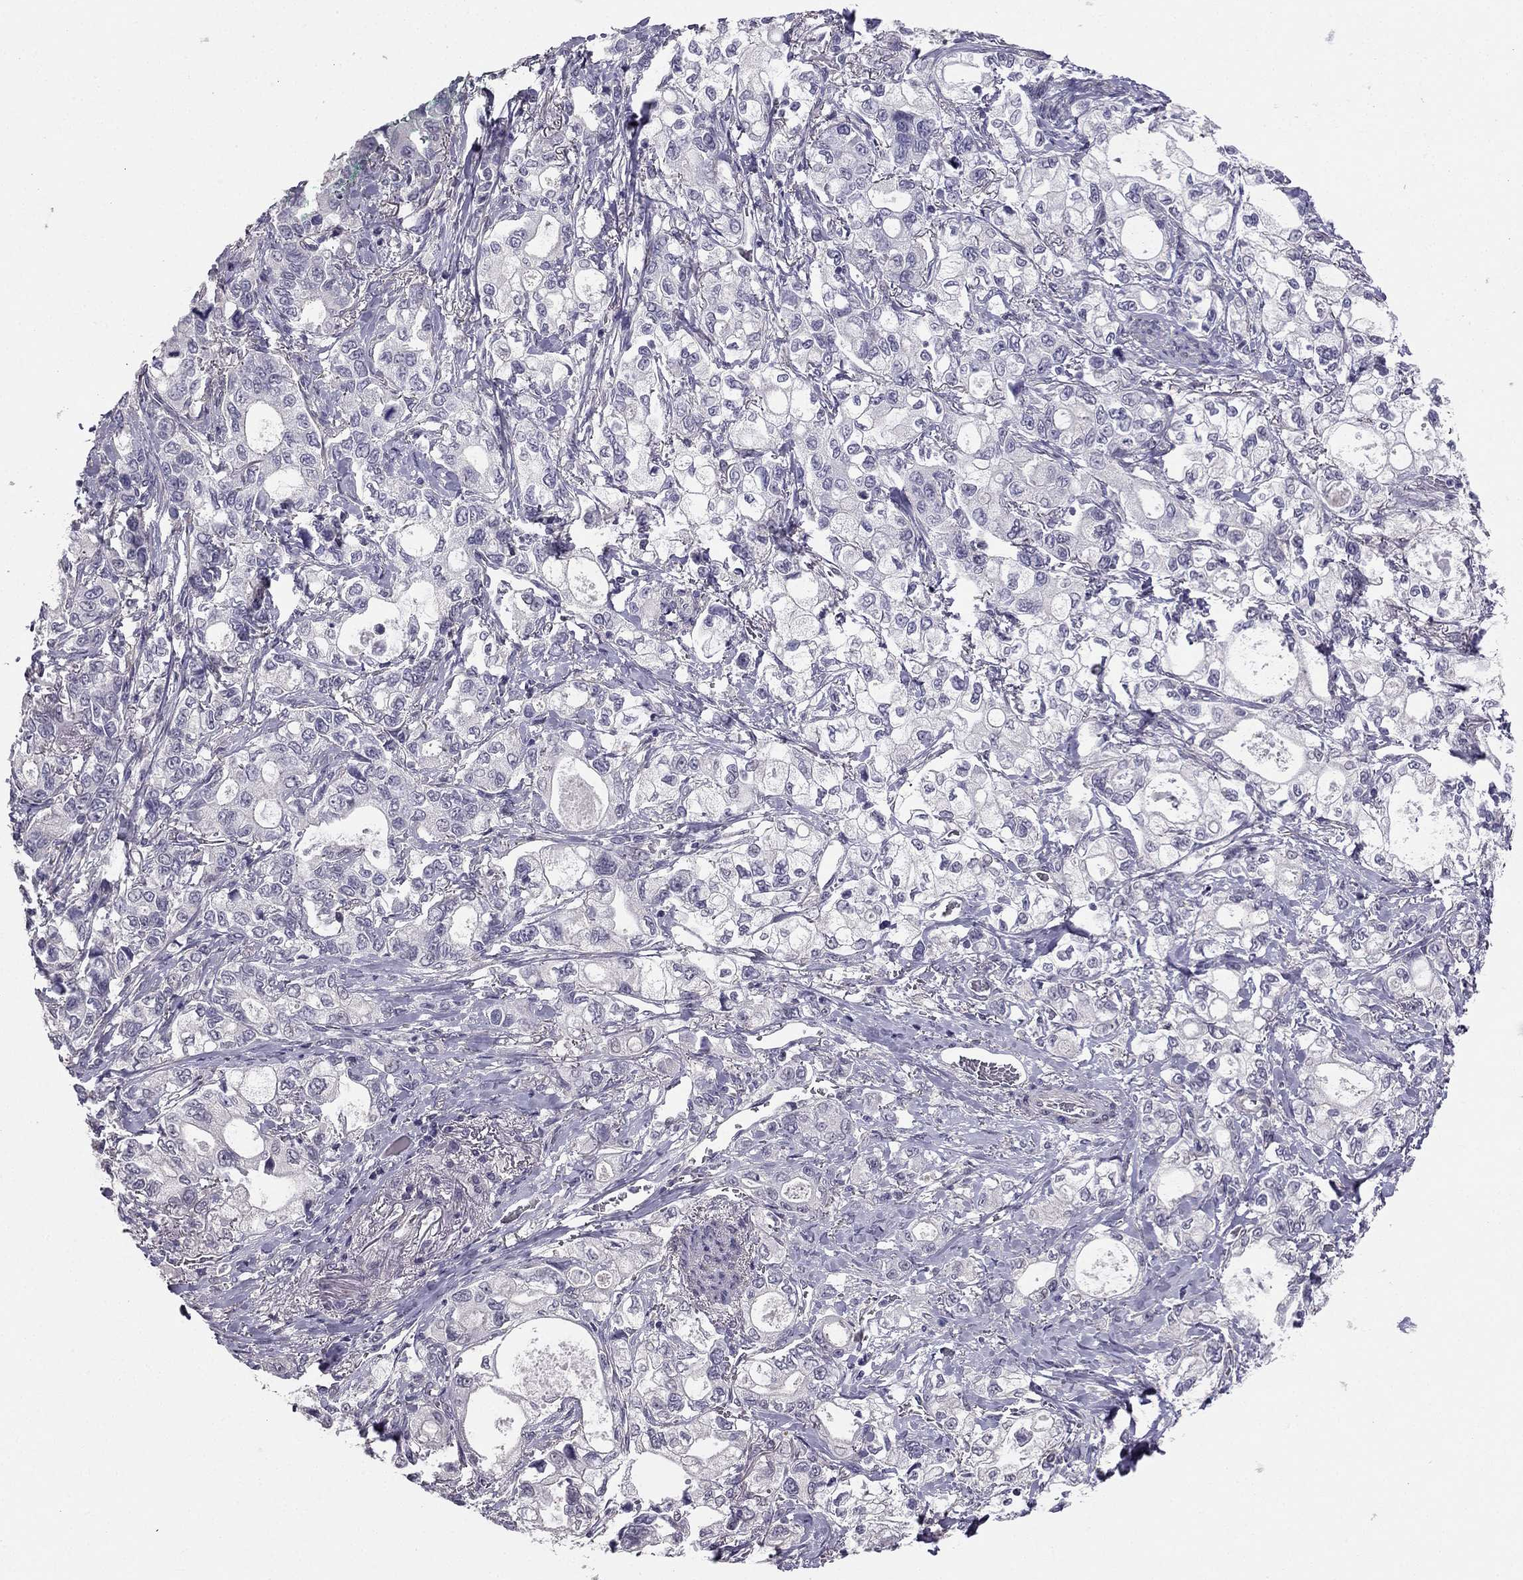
{"staining": {"intensity": "negative", "quantity": "none", "location": "none"}, "tissue": "stomach cancer", "cell_type": "Tumor cells", "image_type": "cancer", "snomed": [{"axis": "morphology", "description": "Adenocarcinoma, NOS"}, {"axis": "topography", "description": "Stomach"}], "caption": "A high-resolution photomicrograph shows immunohistochemistry (IHC) staining of stomach cancer, which displays no significant expression in tumor cells.", "gene": "HSFX1", "patient": {"sex": "male", "age": 63}}